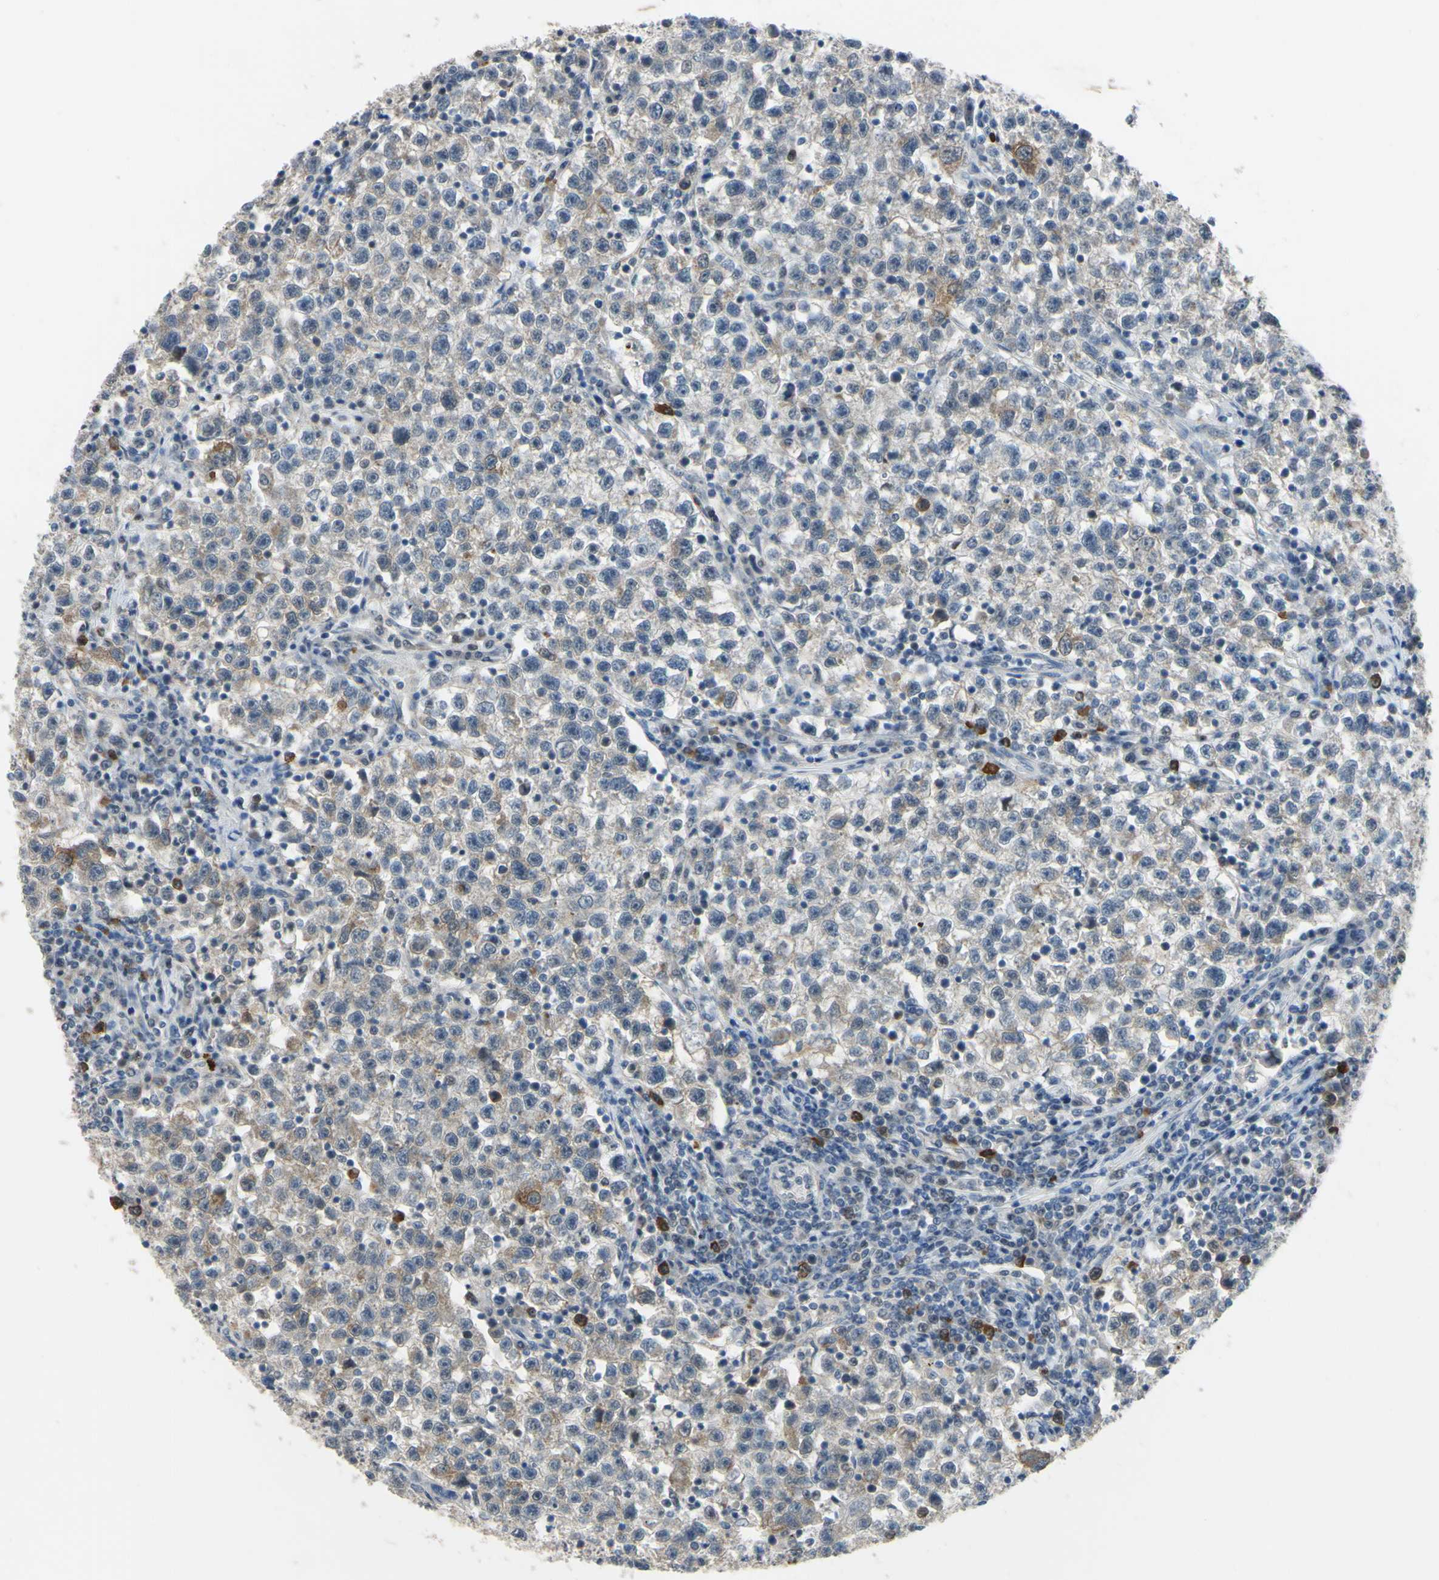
{"staining": {"intensity": "weak", "quantity": ">75%", "location": "cytoplasmic/membranous"}, "tissue": "testis cancer", "cell_type": "Tumor cells", "image_type": "cancer", "snomed": [{"axis": "morphology", "description": "Seminoma, NOS"}, {"axis": "topography", "description": "Testis"}], "caption": "Immunohistochemistry (IHC) staining of testis seminoma, which exhibits low levels of weak cytoplasmic/membranous staining in about >75% of tumor cells indicating weak cytoplasmic/membranous protein staining. The staining was performed using DAB (3,3'-diaminobenzidine) (brown) for protein detection and nuclei were counterstained in hematoxylin (blue).", "gene": "LHX9", "patient": {"sex": "male", "age": 22}}